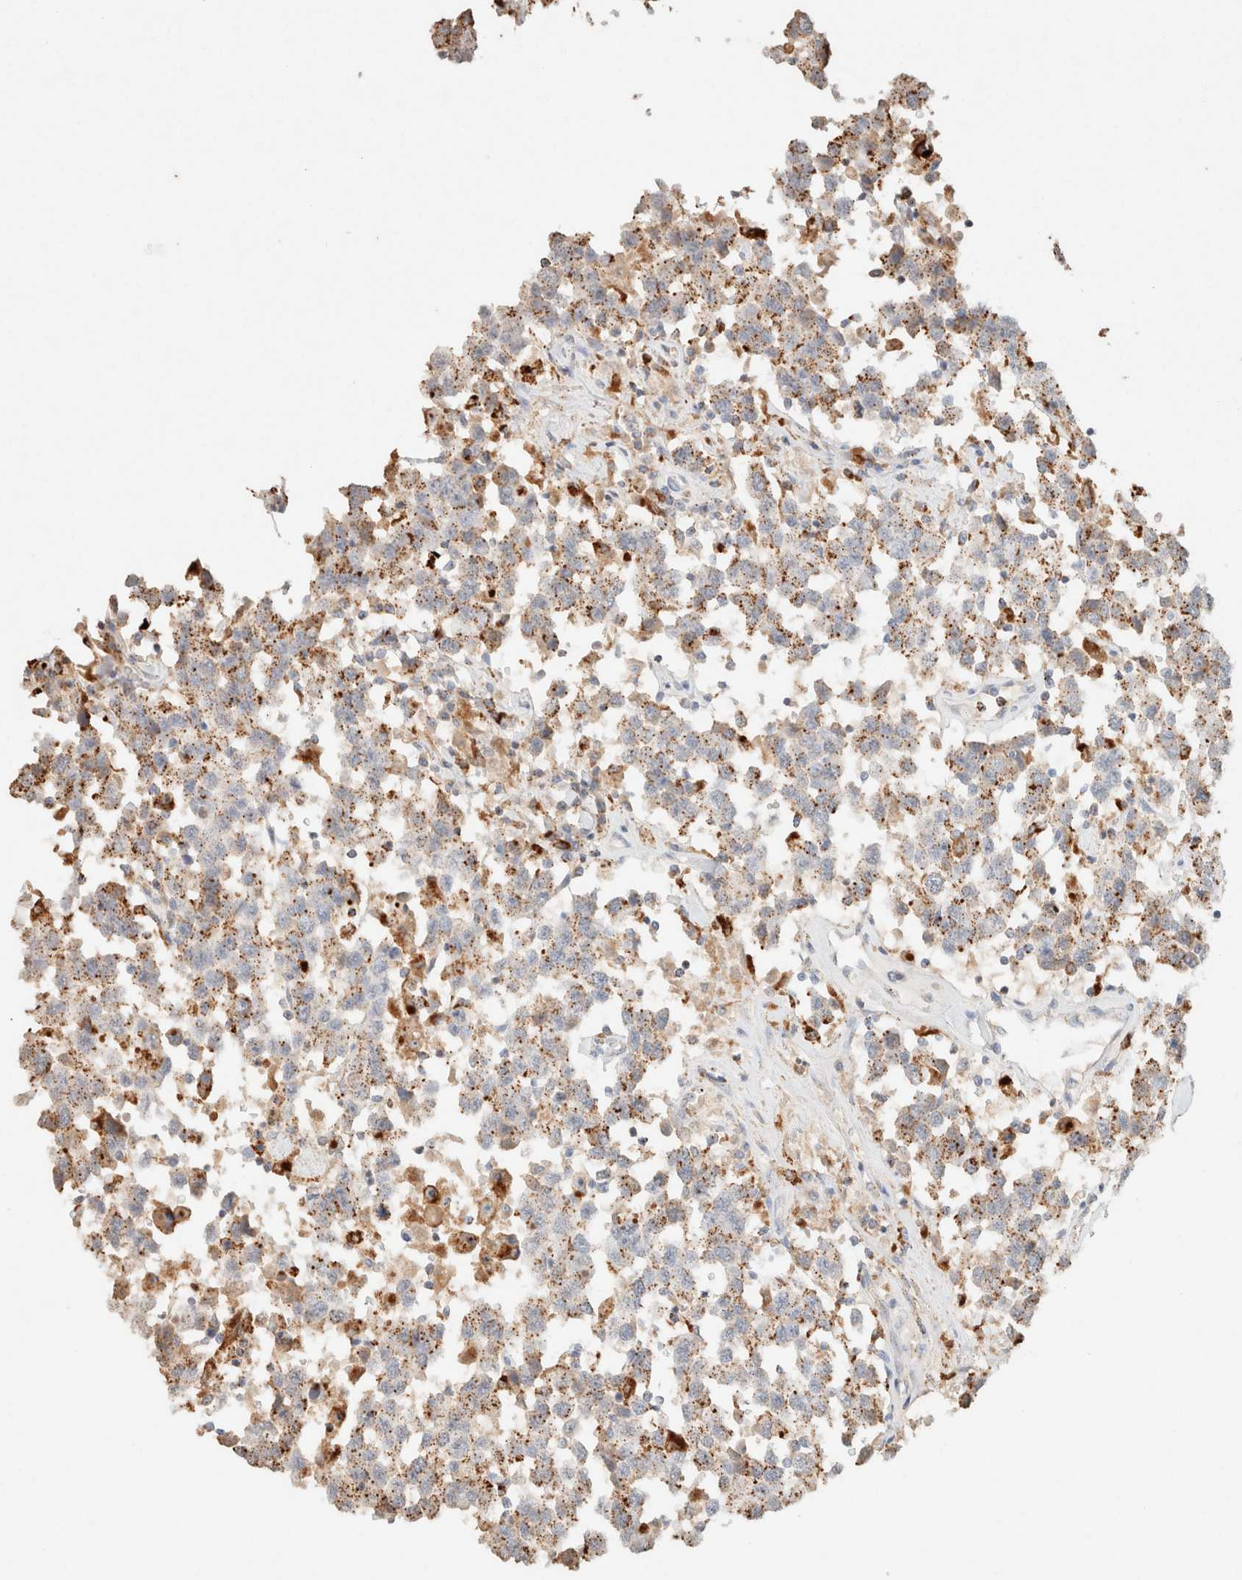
{"staining": {"intensity": "moderate", "quantity": ">75%", "location": "cytoplasmic/membranous"}, "tissue": "testis cancer", "cell_type": "Tumor cells", "image_type": "cancer", "snomed": [{"axis": "morphology", "description": "Seminoma, NOS"}, {"axis": "topography", "description": "Testis"}], "caption": "Immunohistochemical staining of human testis cancer (seminoma) exhibits medium levels of moderate cytoplasmic/membranous protein positivity in about >75% of tumor cells.", "gene": "CTSC", "patient": {"sex": "male", "age": 41}}